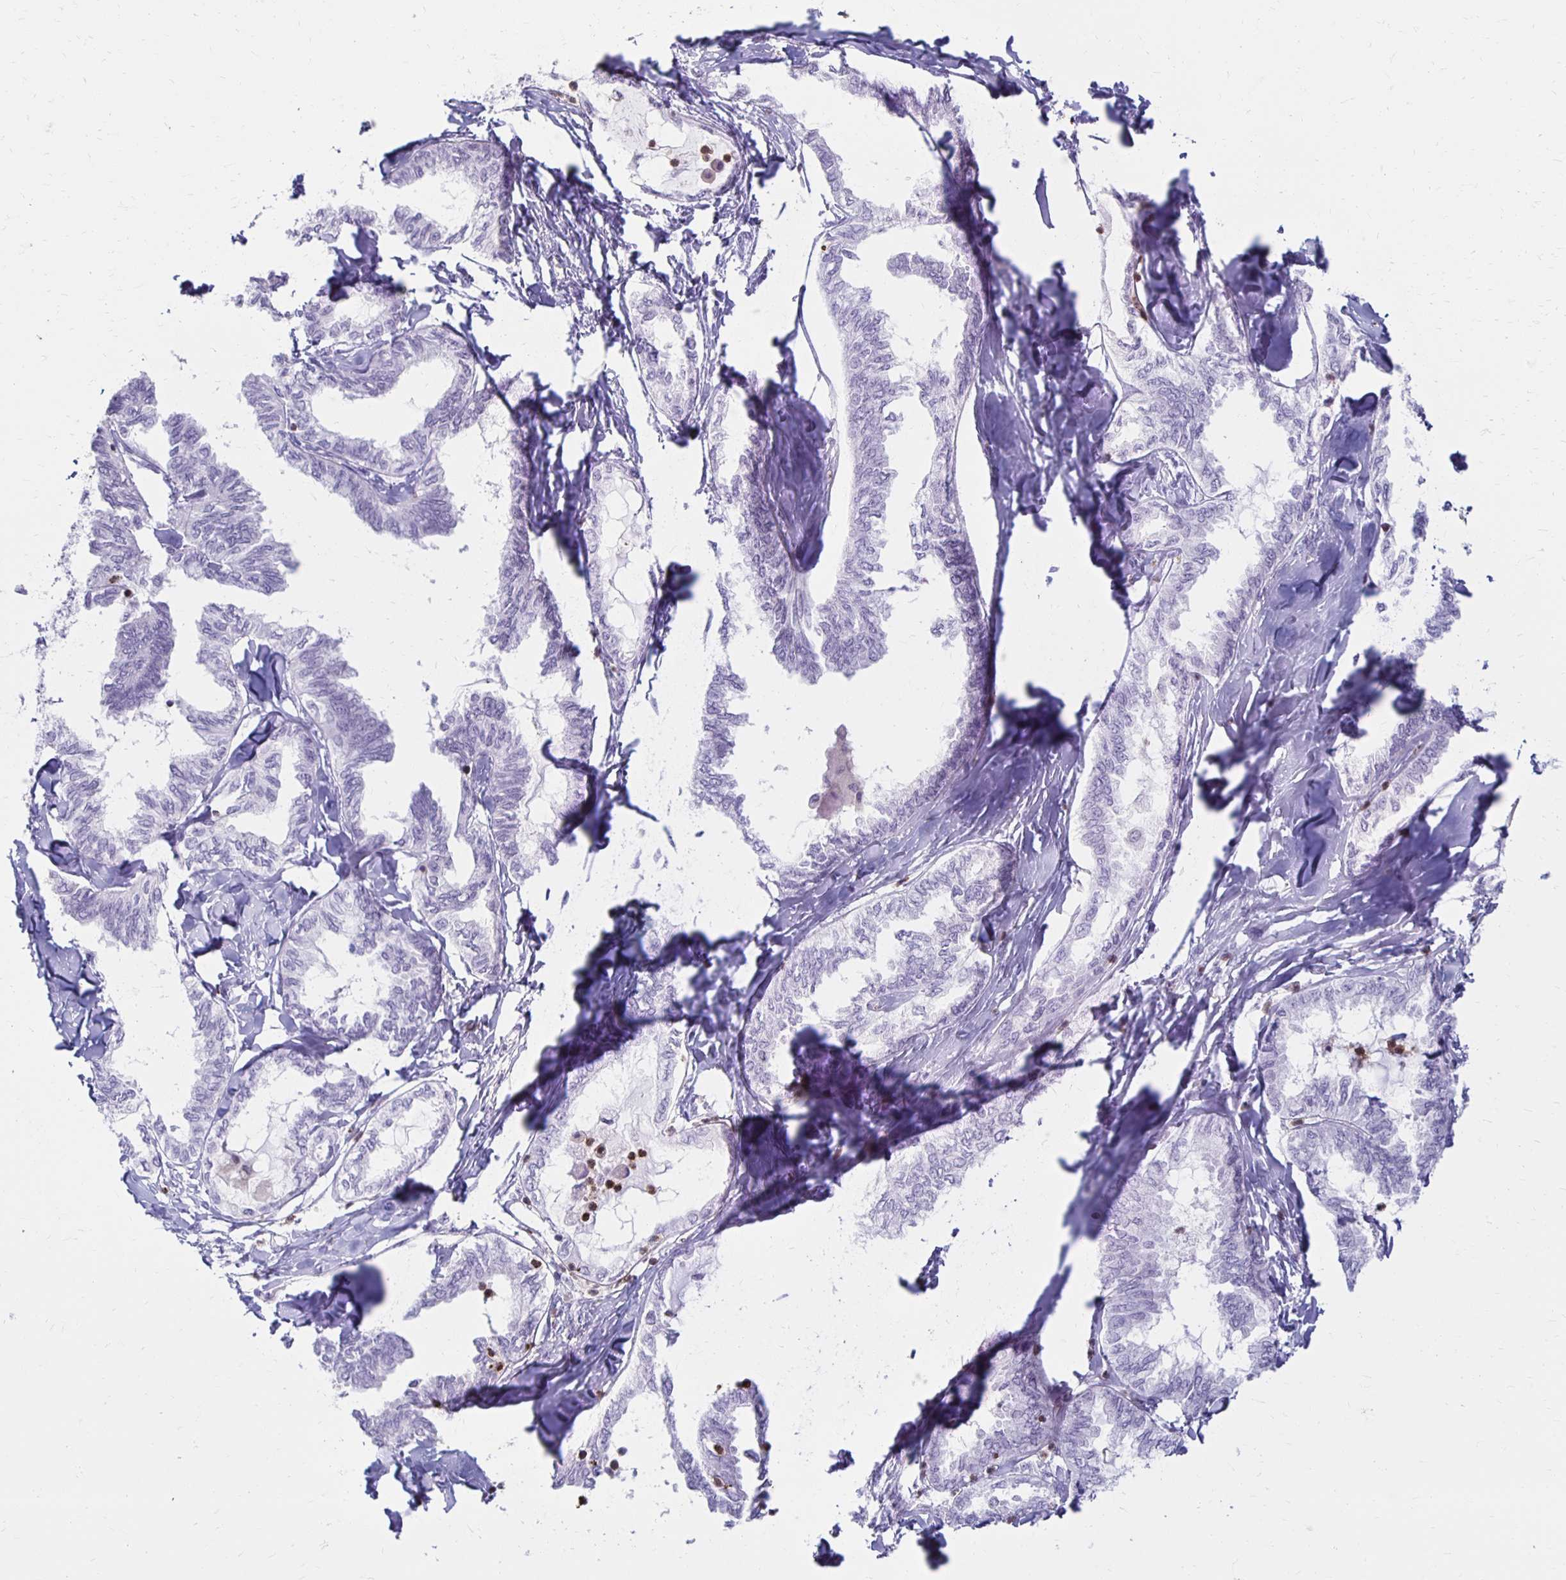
{"staining": {"intensity": "negative", "quantity": "none", "location": "none"}, "tissue": "ovarian cancer", "cell_type": "Tumor cells", "image_type": "cancer", "snomed": [{"axis": "morphology", "description": "Carcinoma, endometroid"}, {"axis": "topography", "description": "Ovary"}], "caption": "IHC micrograph of neoplastic tissue: endometroid carcinoma (ovarian) stained with DAB (3,3'-diaminobenzidine) exhibits no significant protein expression in tumor cells. (DAB (3,3'-diaminobenzidine) IHC visualized using brightfield microscopy, high magnification).", "gene": "CCL21", "patient": {"sex": "female", "age": 70}}